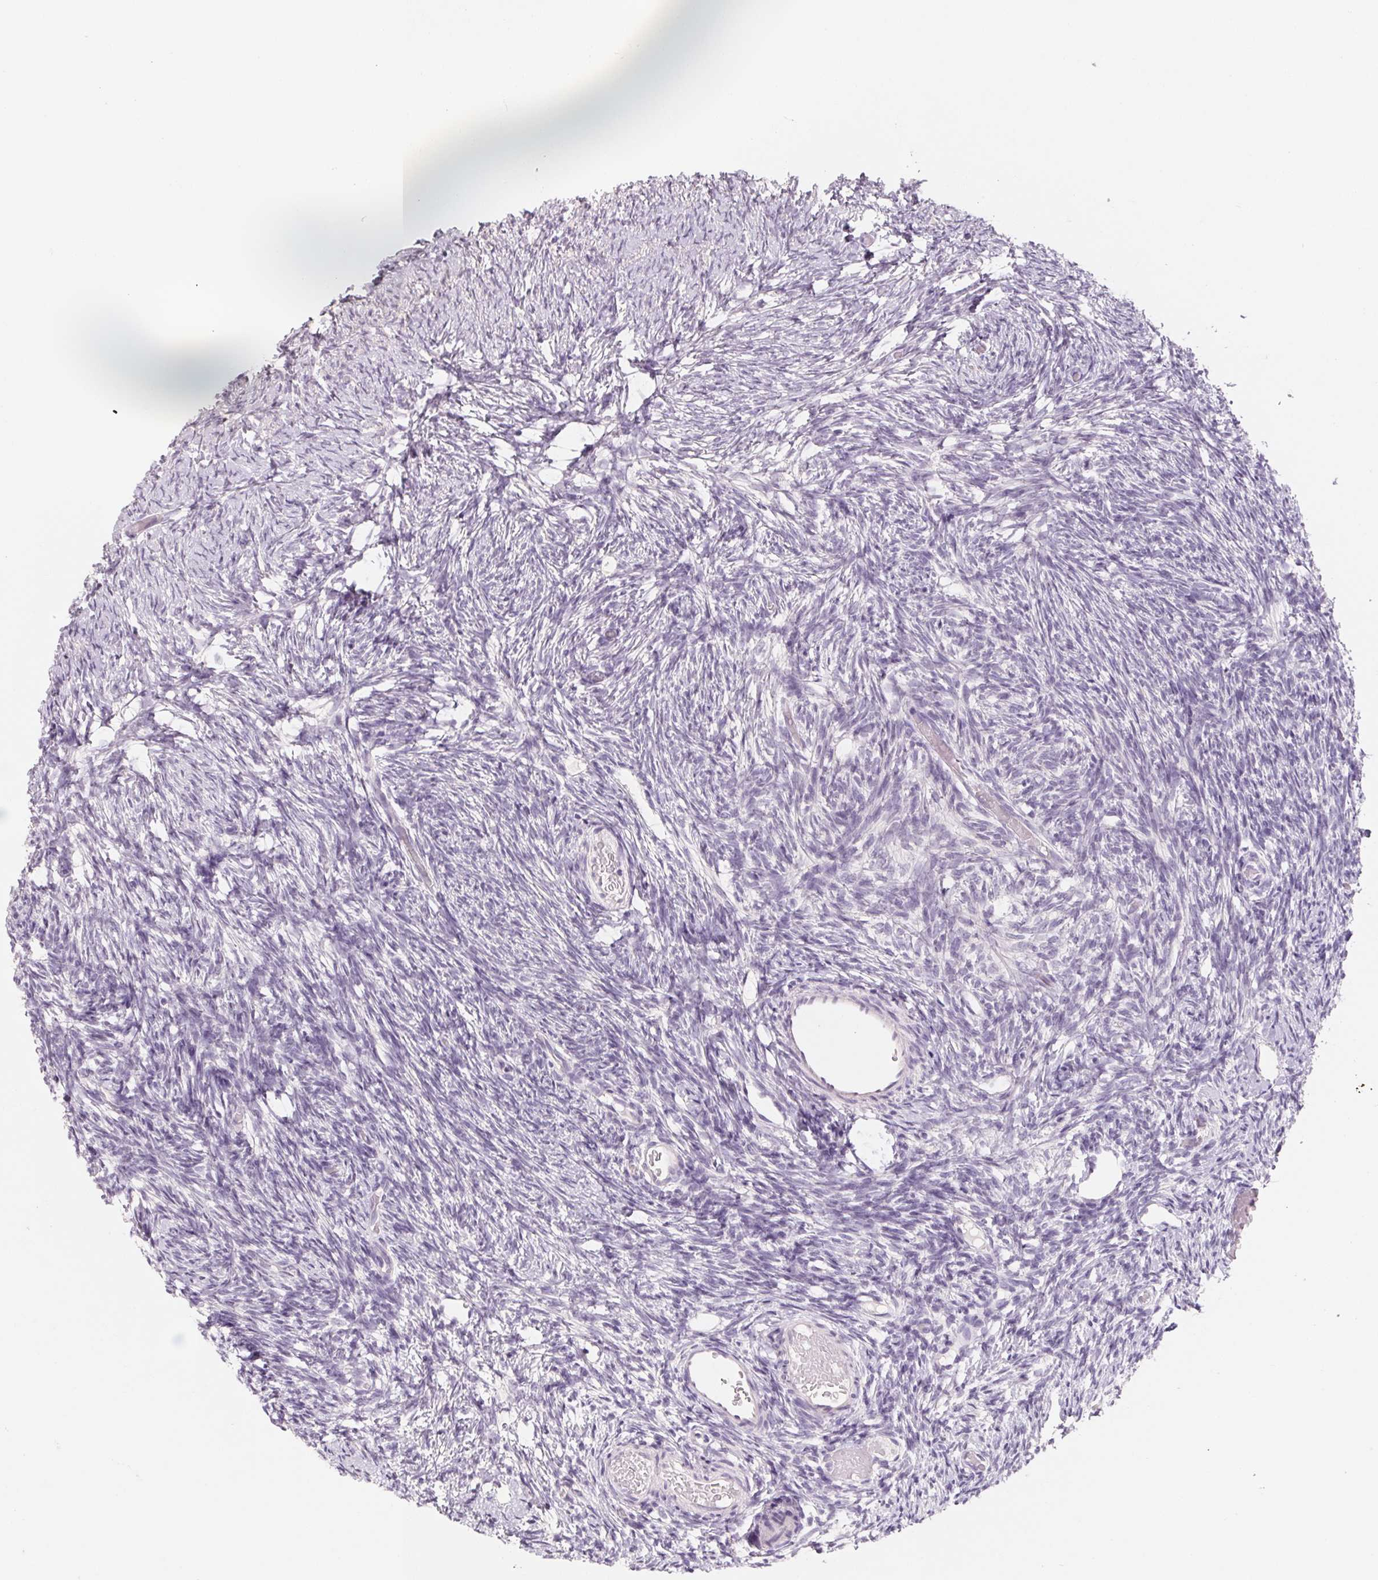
{"staining": {"intensity": "negative", "quantity": "none", "location": "none"}, "tissue": "ovary", "cell_type": "Follicle cells", "image_type": "normal", "snomed": [{"axis": "morphology", "description": "Normal tissue, NOS"}, {"axis": "topography", "description": "Ovary"}], "caption": "Histopathology image shows no protein positivity in follicle cells of normal ovary.", "gene": "CAPZA3", "patient": {"sex": "female", "age": 39}}